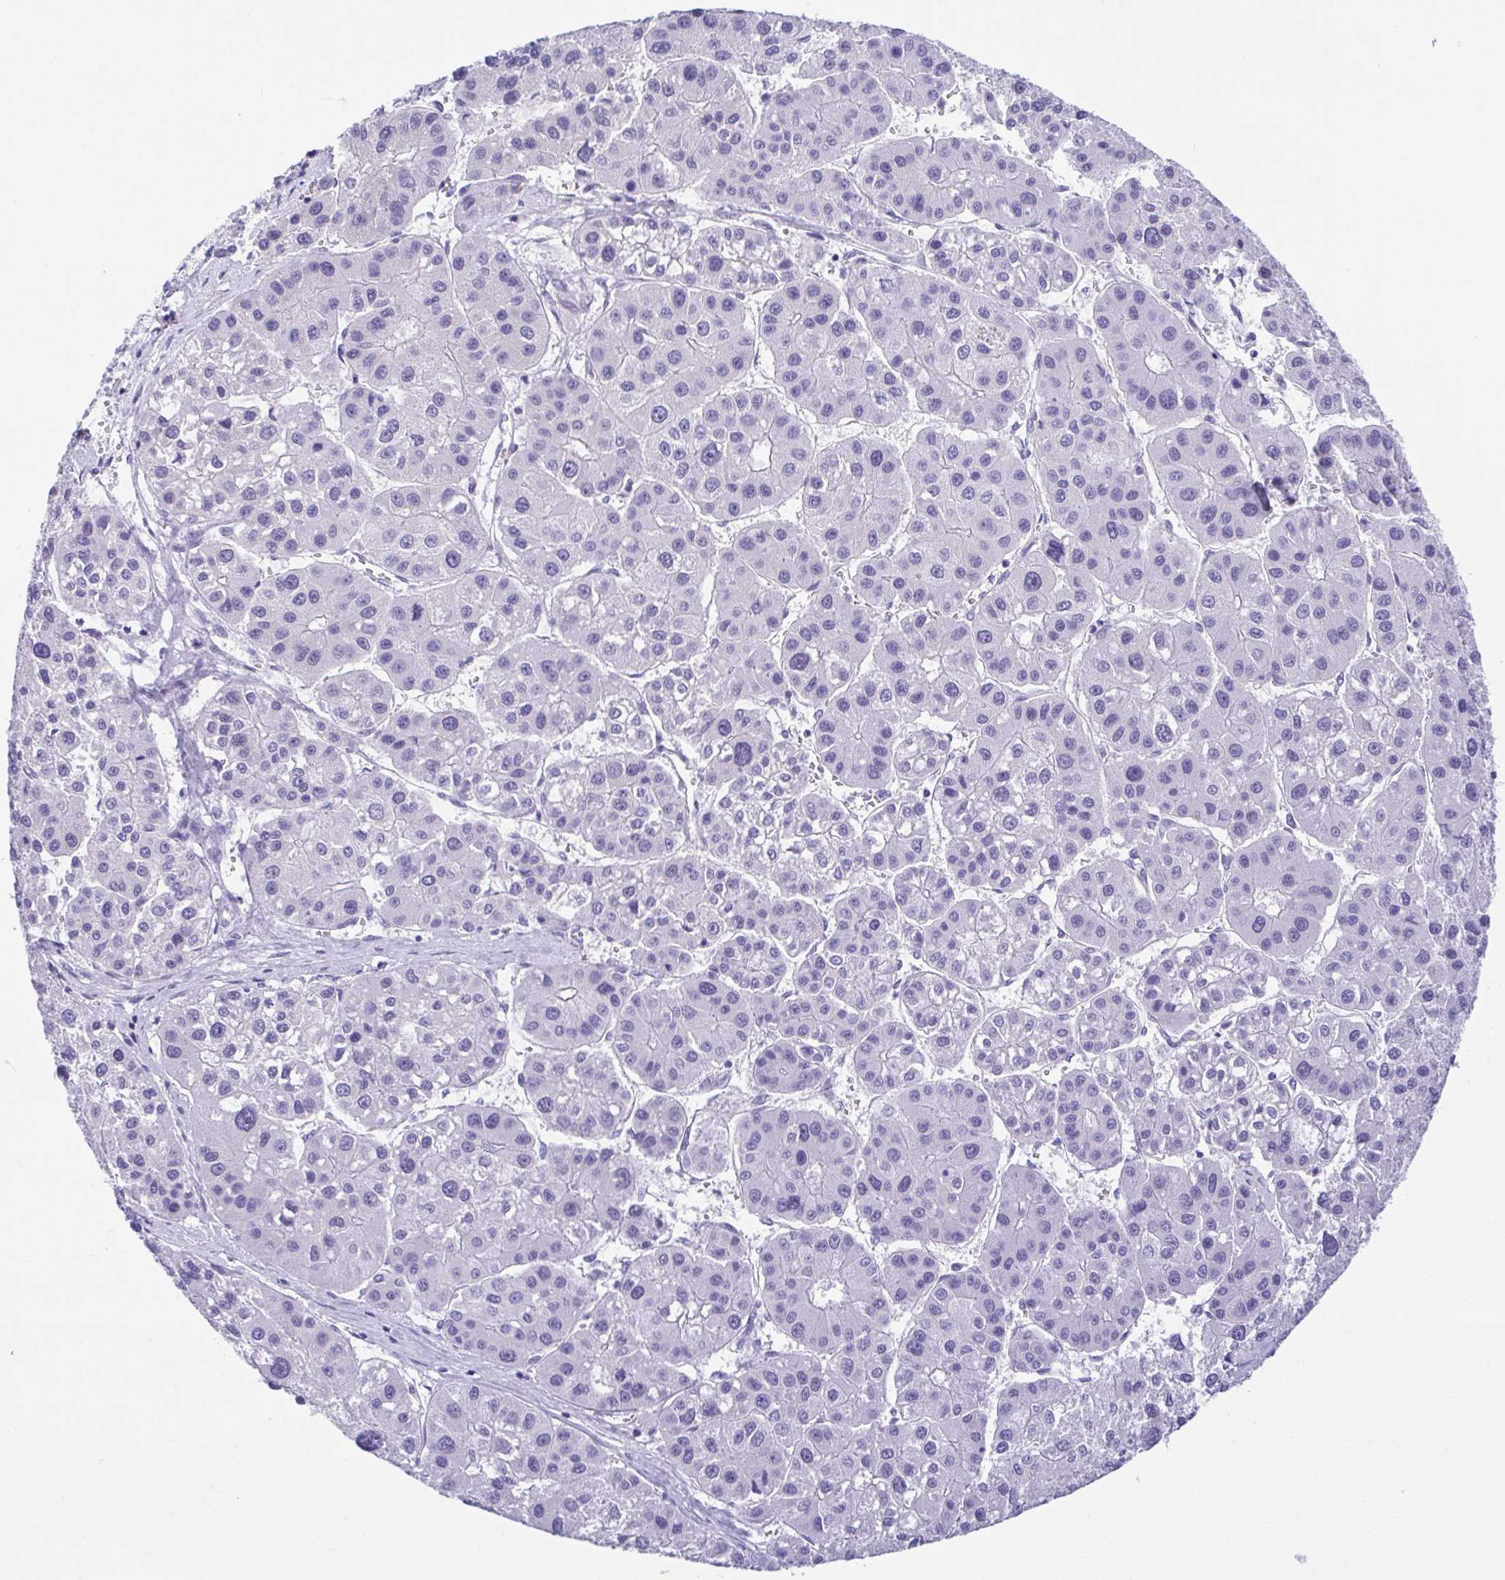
{"staining": {"intensity": "negative", "quantity": "none", "location": "none"}, "tissue": "liver cancer", "cell_type": "Tumor cells", "image_type": "cancer", "snomed": [{"axis": "morphology", "description": "Carcinoma, Hepatocellular, NOS"}, {"axis": "topography", "description": "Liver"}], "caption": "Immunohistochemistry (IHC) micrograph of neoplastic tissue: human liver cancer stained with DAB exhibits no significant protein expression in tumor cells.", "gene": "LUZP4", "patient": {"sex": "male", "age": 73}}